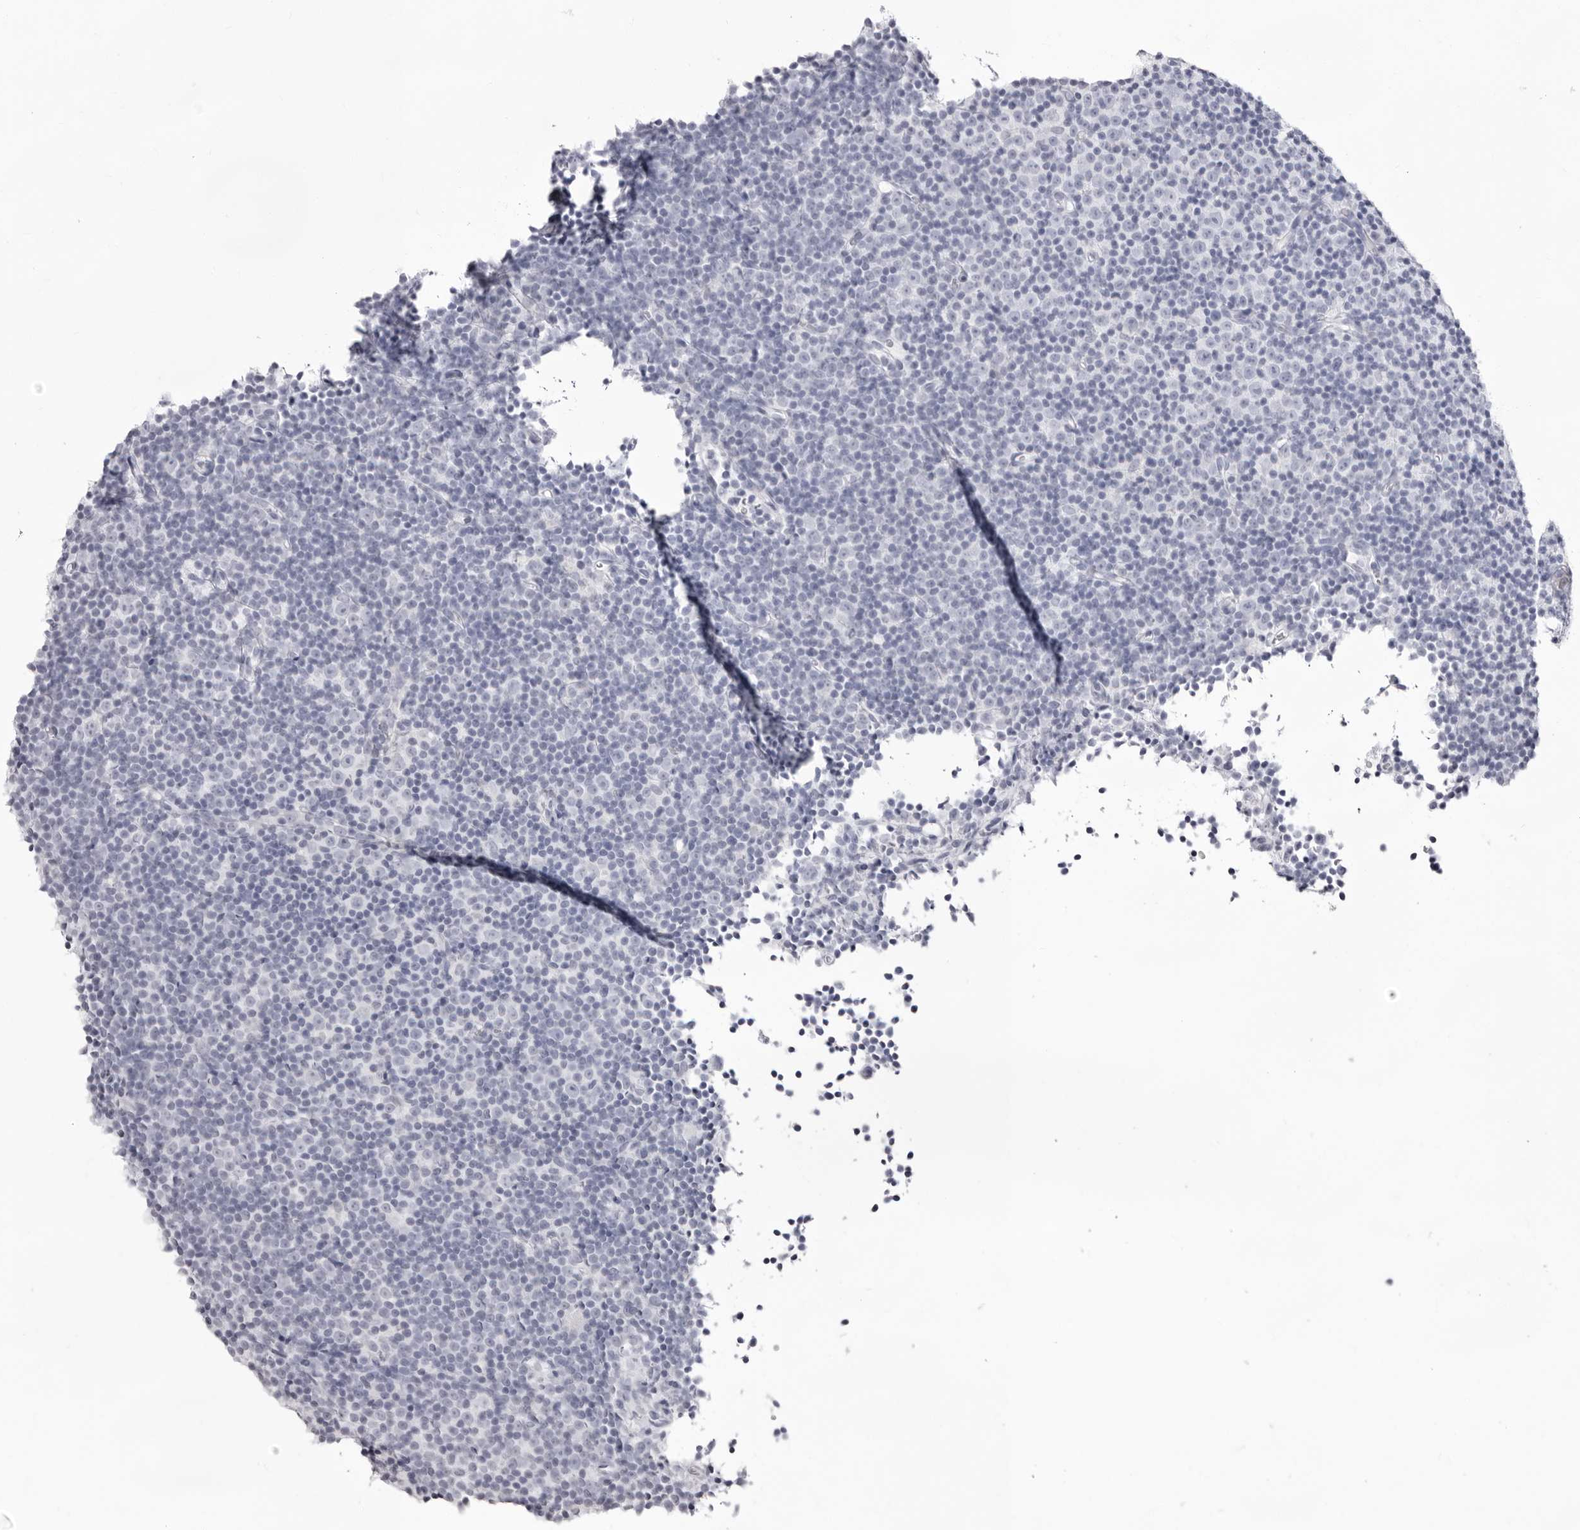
{"staining": {"intensity": "negative", "quantity": "none", "location": "none"}, "tissue": "lymphoma", "cell_type": "Tumor cells", "image_type": "cancer", "snomed": [{"axis": "morphology", "description": "Malignant lymphoma, non-Hodgkin's type, Low grade"}, {"axis": "topography", "description": "Lymph node"}], "caption": "Image shows no significant protein positivity in tumor cells of lymphoma. (DAB (3,3'-diaminobenzidine) IHC visualized using brightfield microscopy, high magnification).", "gene": "INSL3", "patient": {"sex": "female", "age": 67}}